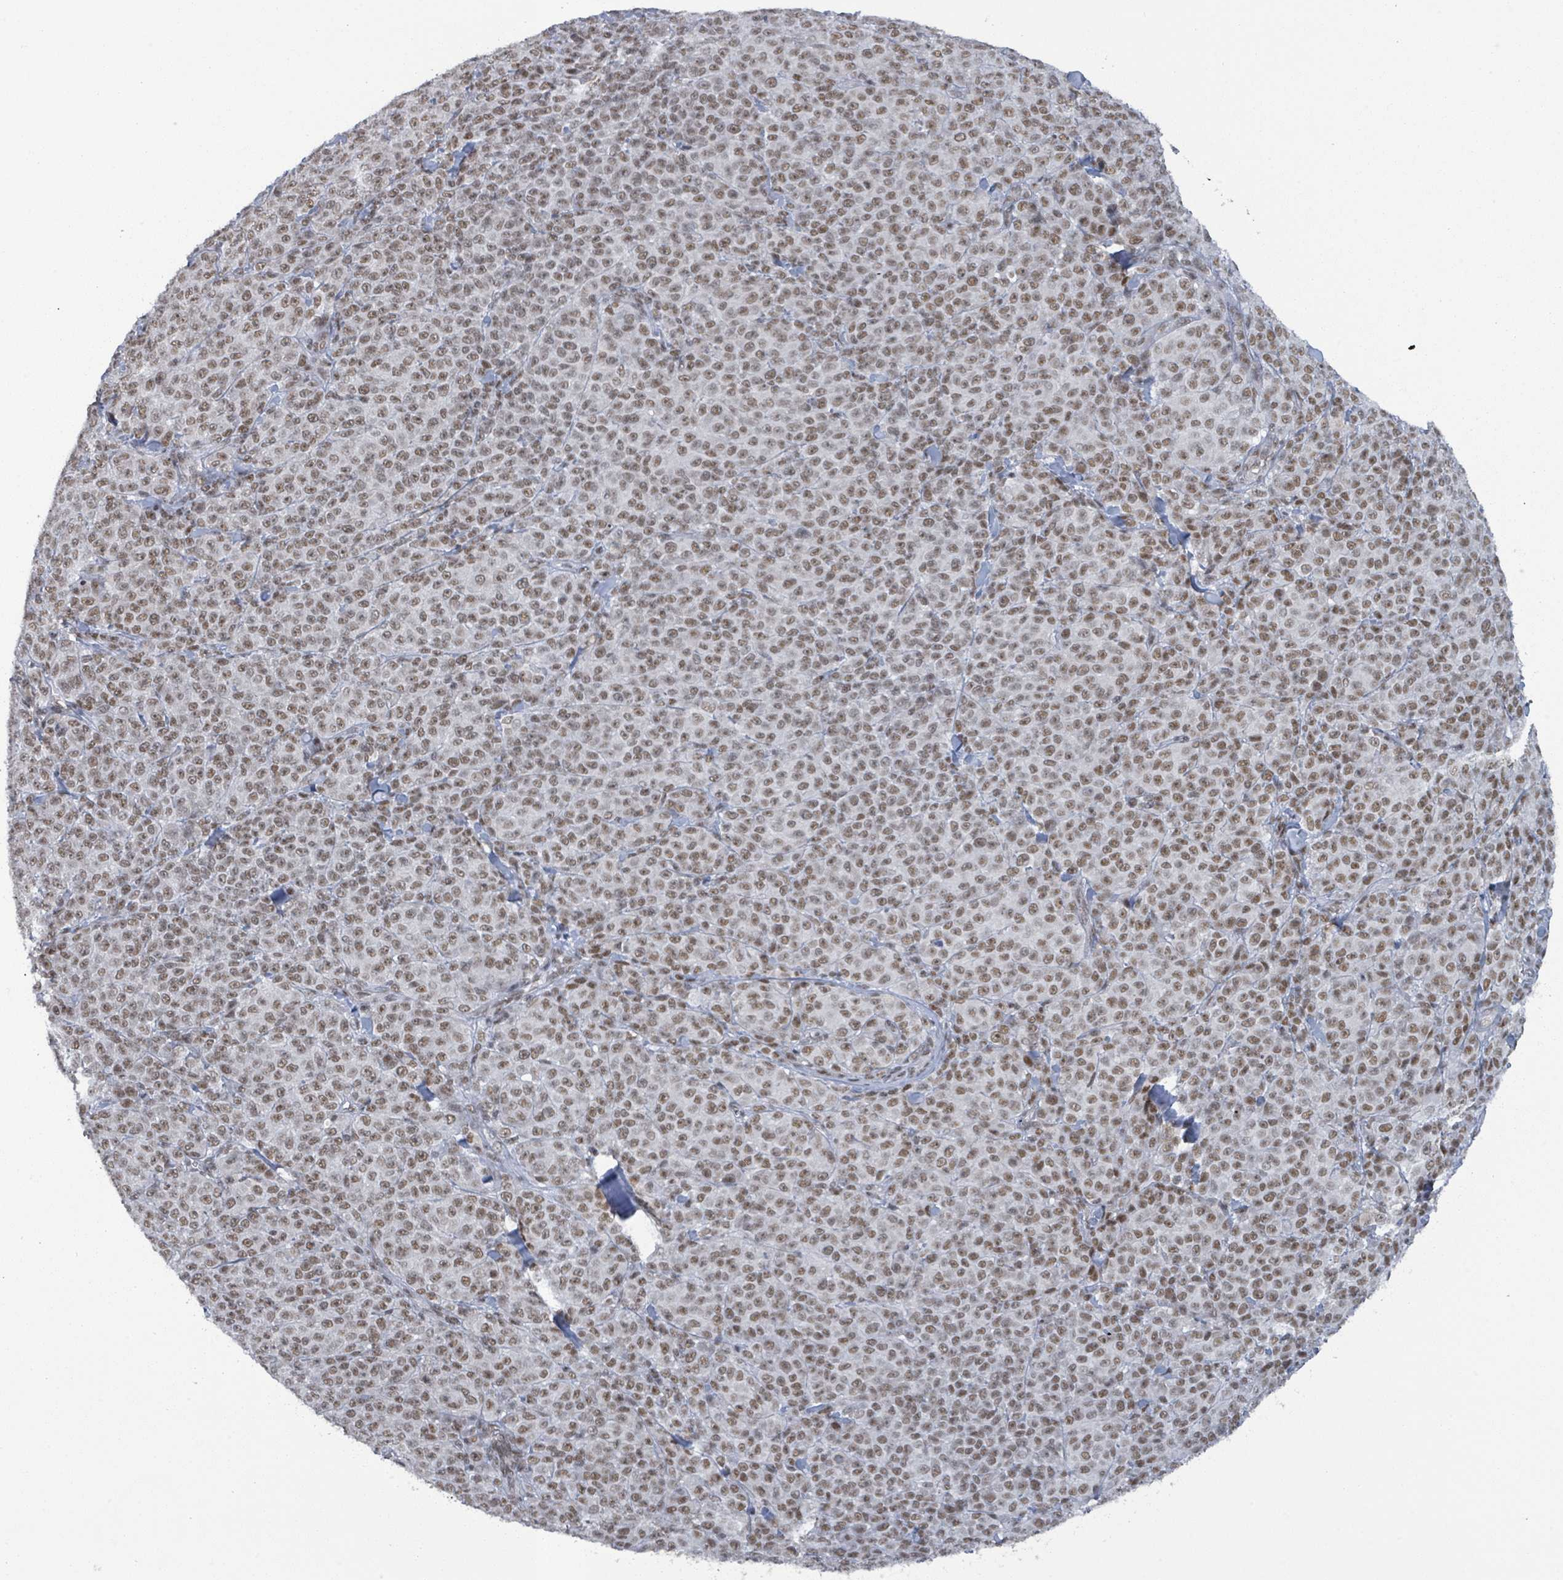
{"staining": {"intensity": "moderate", "quantity": ">75%", "location": "nuclear"}, "tissue": "melanoma", "cell_type": "Tumor cells", "image_type": "cancer", "snomed": [{"axis": "morphology", "description": "Normal tissue, NOS"}, {"axis": "morphology", "description": "Malignant melanoma, NOS"}, {"axis": "topography", "description": "Skin"}], "caption": "About >75% of tumor cells in human melanoma exhibit moderate nuclear protein positivity as visualized by brown immunohistochemical staining.", "gene": "BANP", "patient": {"sex": "female", "age": 34}}